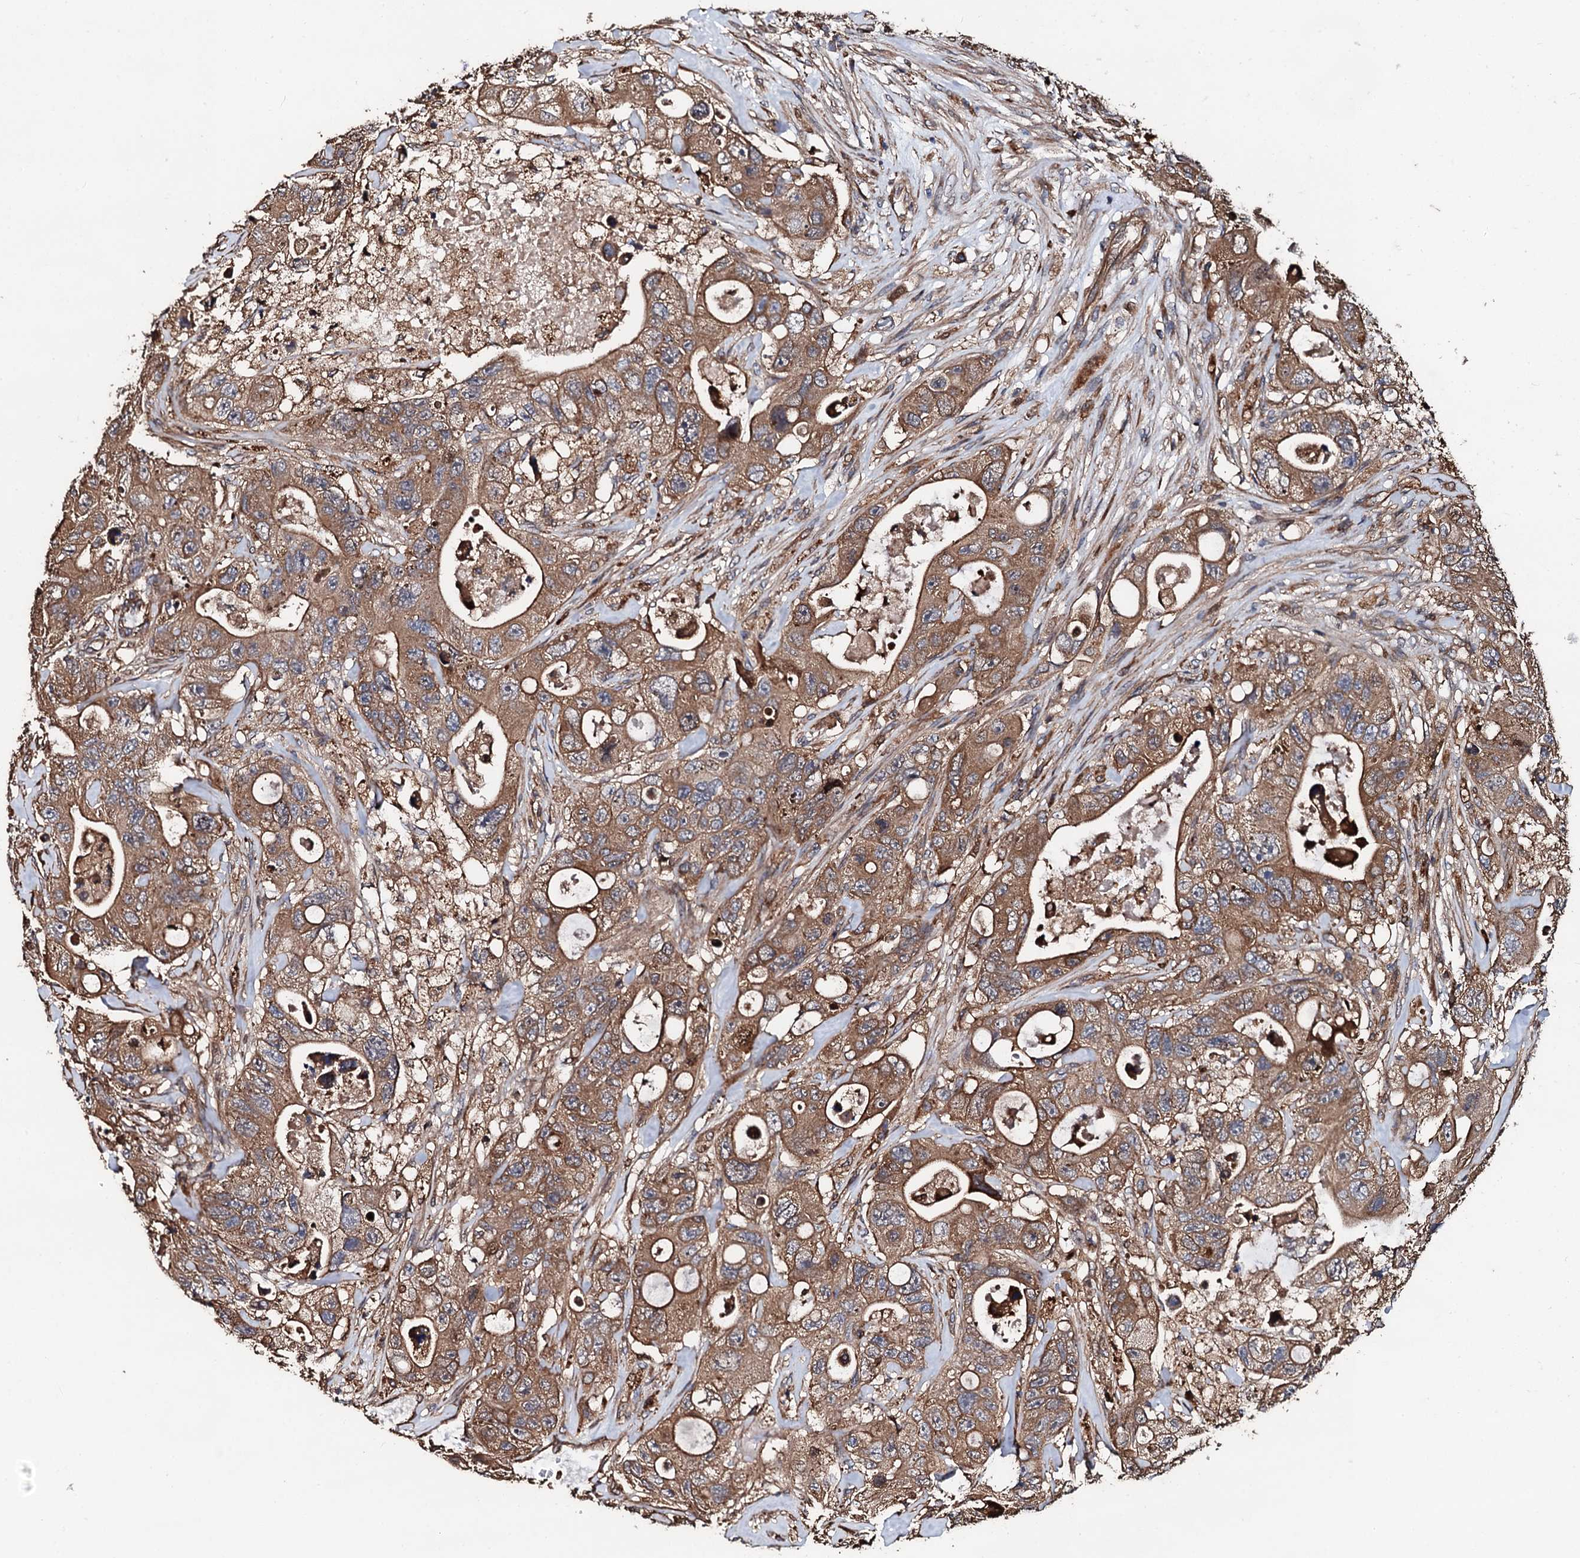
{"staining": {"intensity": "moderate", "quantity": ">75%", "location": "cytoplasmic/membranous"}, "tissue": "colorectal cancer", "cell_type": "Tumor cells", "image_type": "cancer", "snomed": [{"axis": "morphology", "description": "Adenocarcinoma, NOS"}, {"axis": "topography", "description": "Colon"}], "caption": "Colorectal cancer (adenocarcinoma) was stained to show a protein in brown. There is medium levels of moderate cytoplasmic/membranous expression in about >75% of tumor cells.", "gene": "CKAP5", "patient": {"sex": "female", "age": 46}}